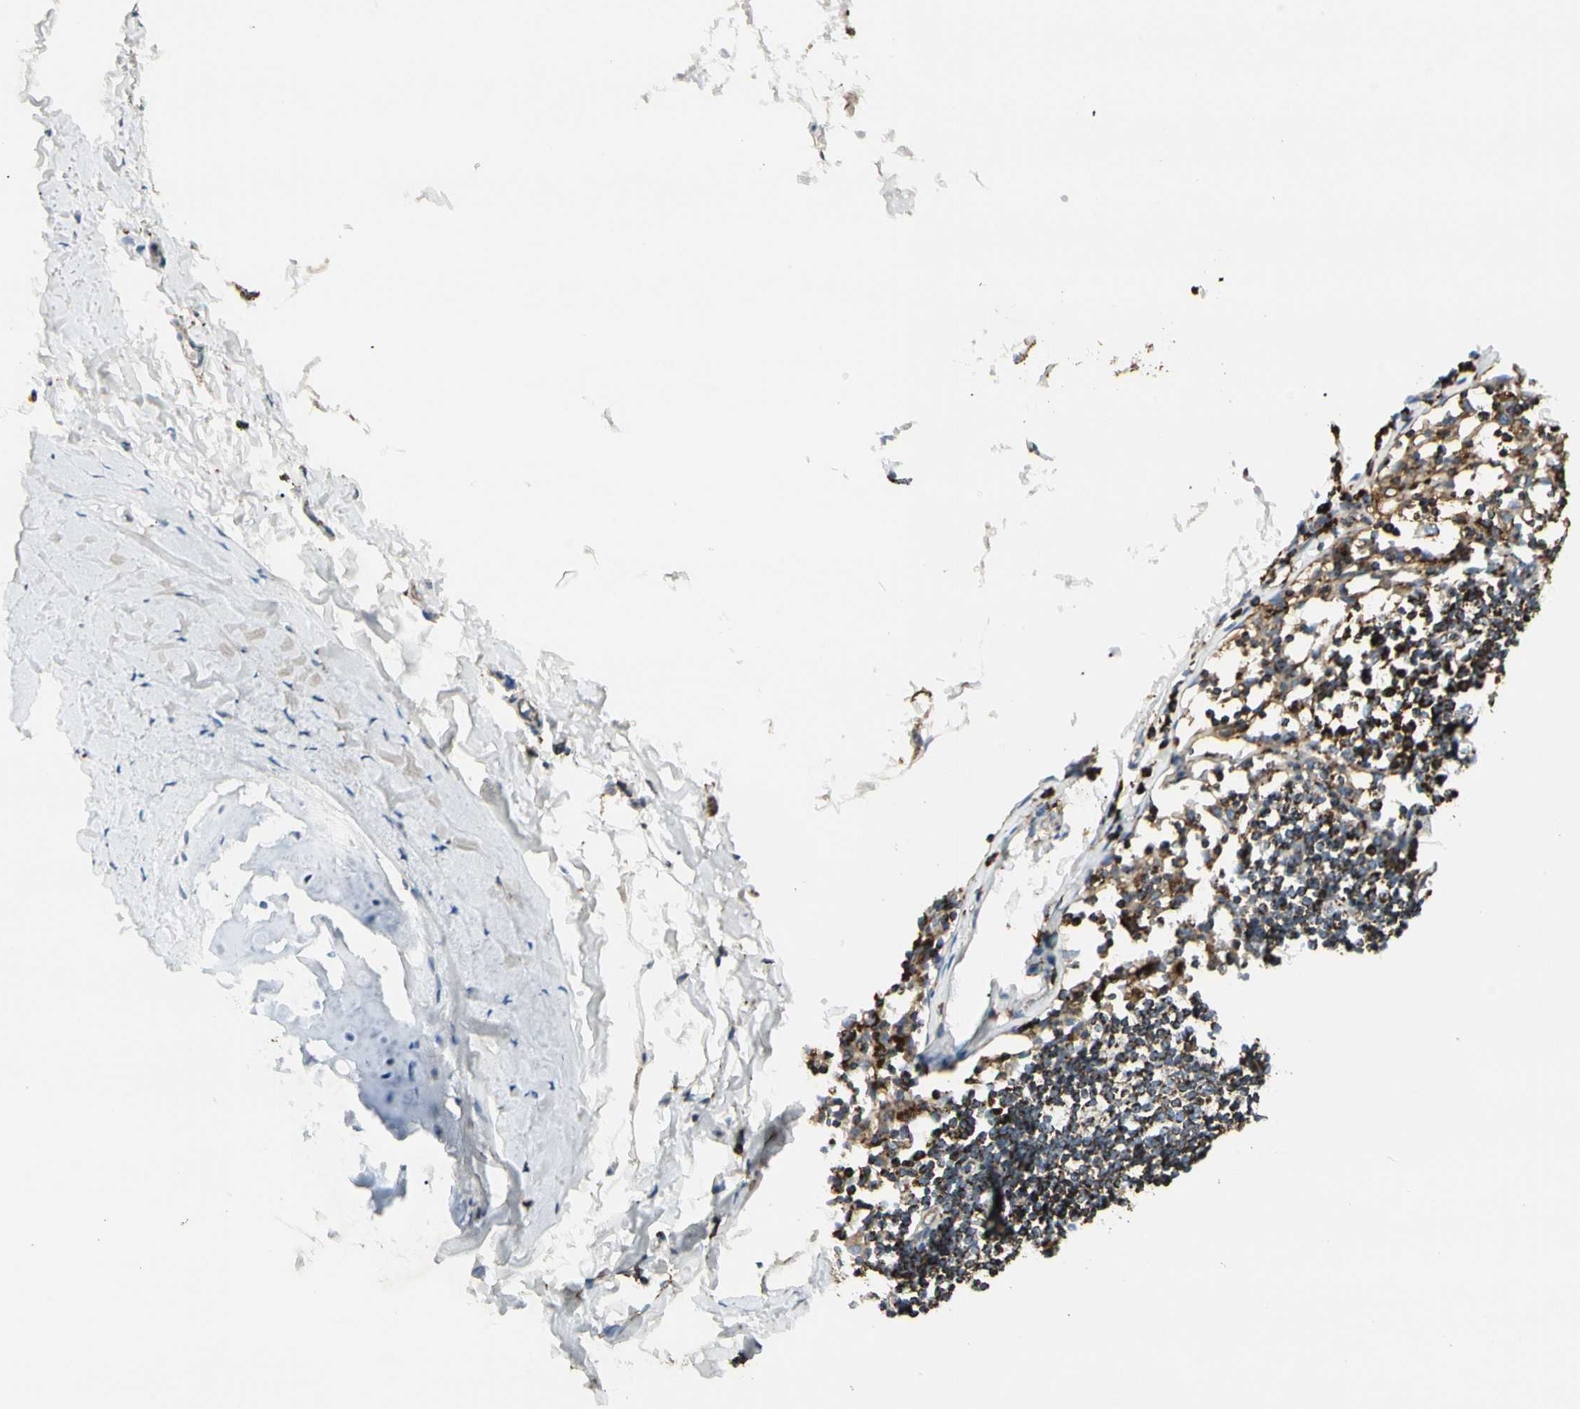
{"staining": {"intensity": "moderate", "quantity": ">75%", "location": "cytoplasmic/membranous"}, "tissue": "adipose tissue", "cell_type": "Adipocytes", "image_type": "normal", "snomed": [{"axis": "morphology", "description": "Normal tissue, NOS"}, {"axis": "topography", "description": "Cartilage tissue"}, {"axis": "topography", "description": "Bronchus"}], "caption": "DAB immunohistochemical staining of unremarkable adipose tissue displays moderate cytoplasmic/membranous protein expression in about >75% of adipocytes. (Stains: DAB in brown, nuclei in blue, Microscopy: brightfield microscopy at high magnification).", "gene": "ME2", "patient": {"sex": "female", "age": 73}}